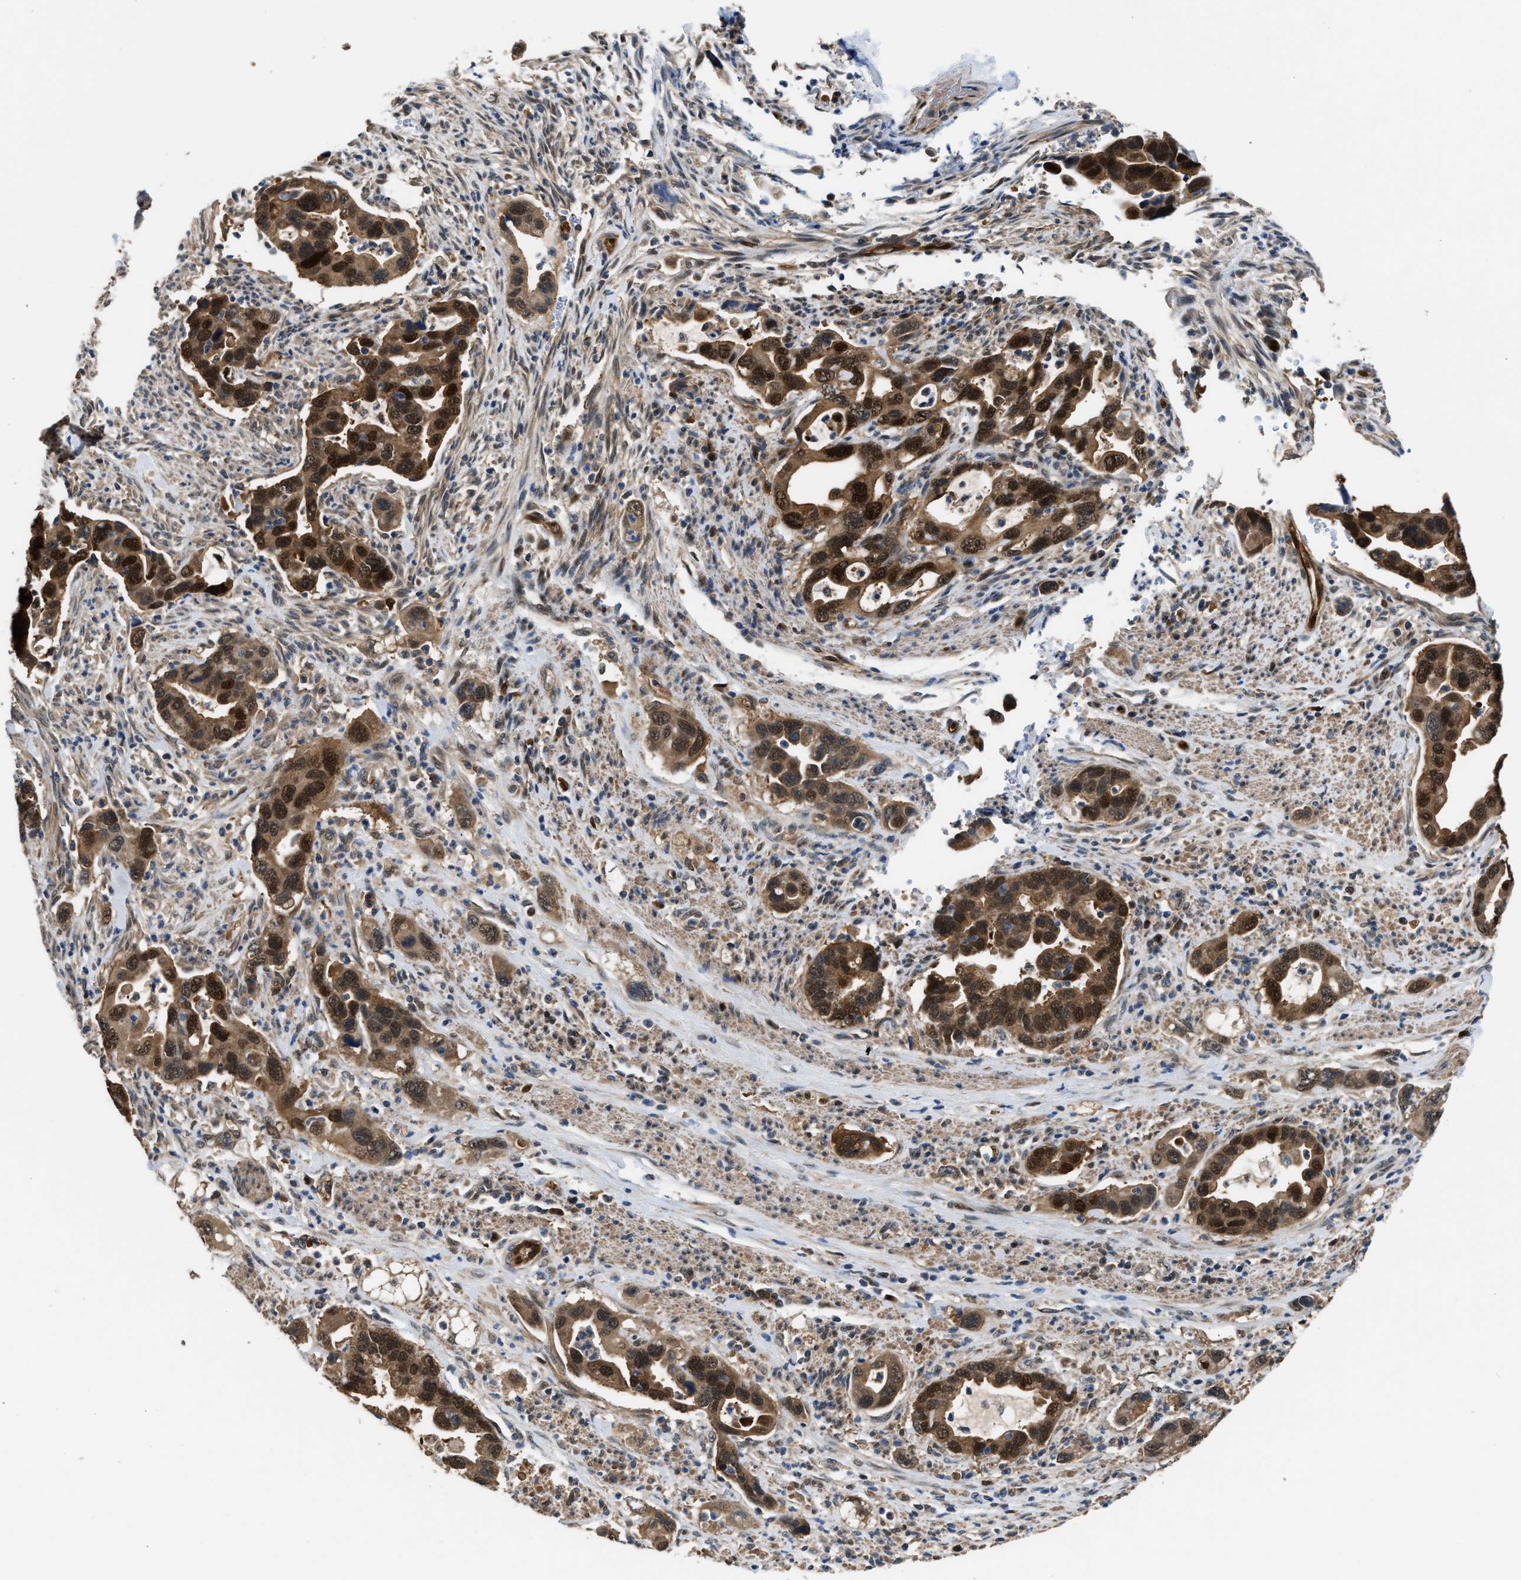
{"staining": {"intensity": "strong", "quantity": ">75%", "location": "cytoplasmic/membranous,nuclear"}, "tissue": "pancreatic cancer", "cell_type": "Tumor cells", "image_type": "cancer", "snomed": [{"axis": "morphology", "description": "Adenocarcinoma, NOS"}, {"axis": "topography", "description": "Pancreas"}], "caption": "The micrograph exhibits immunohistochemical staining of pancreatic adenocarcinoma. There is strong cytoplasmic/membranous and nuclear expression is seen in approximately >75% of tumor cells.", "gene": "PPA1", "patient": {"sex": "female", "age": 70}}